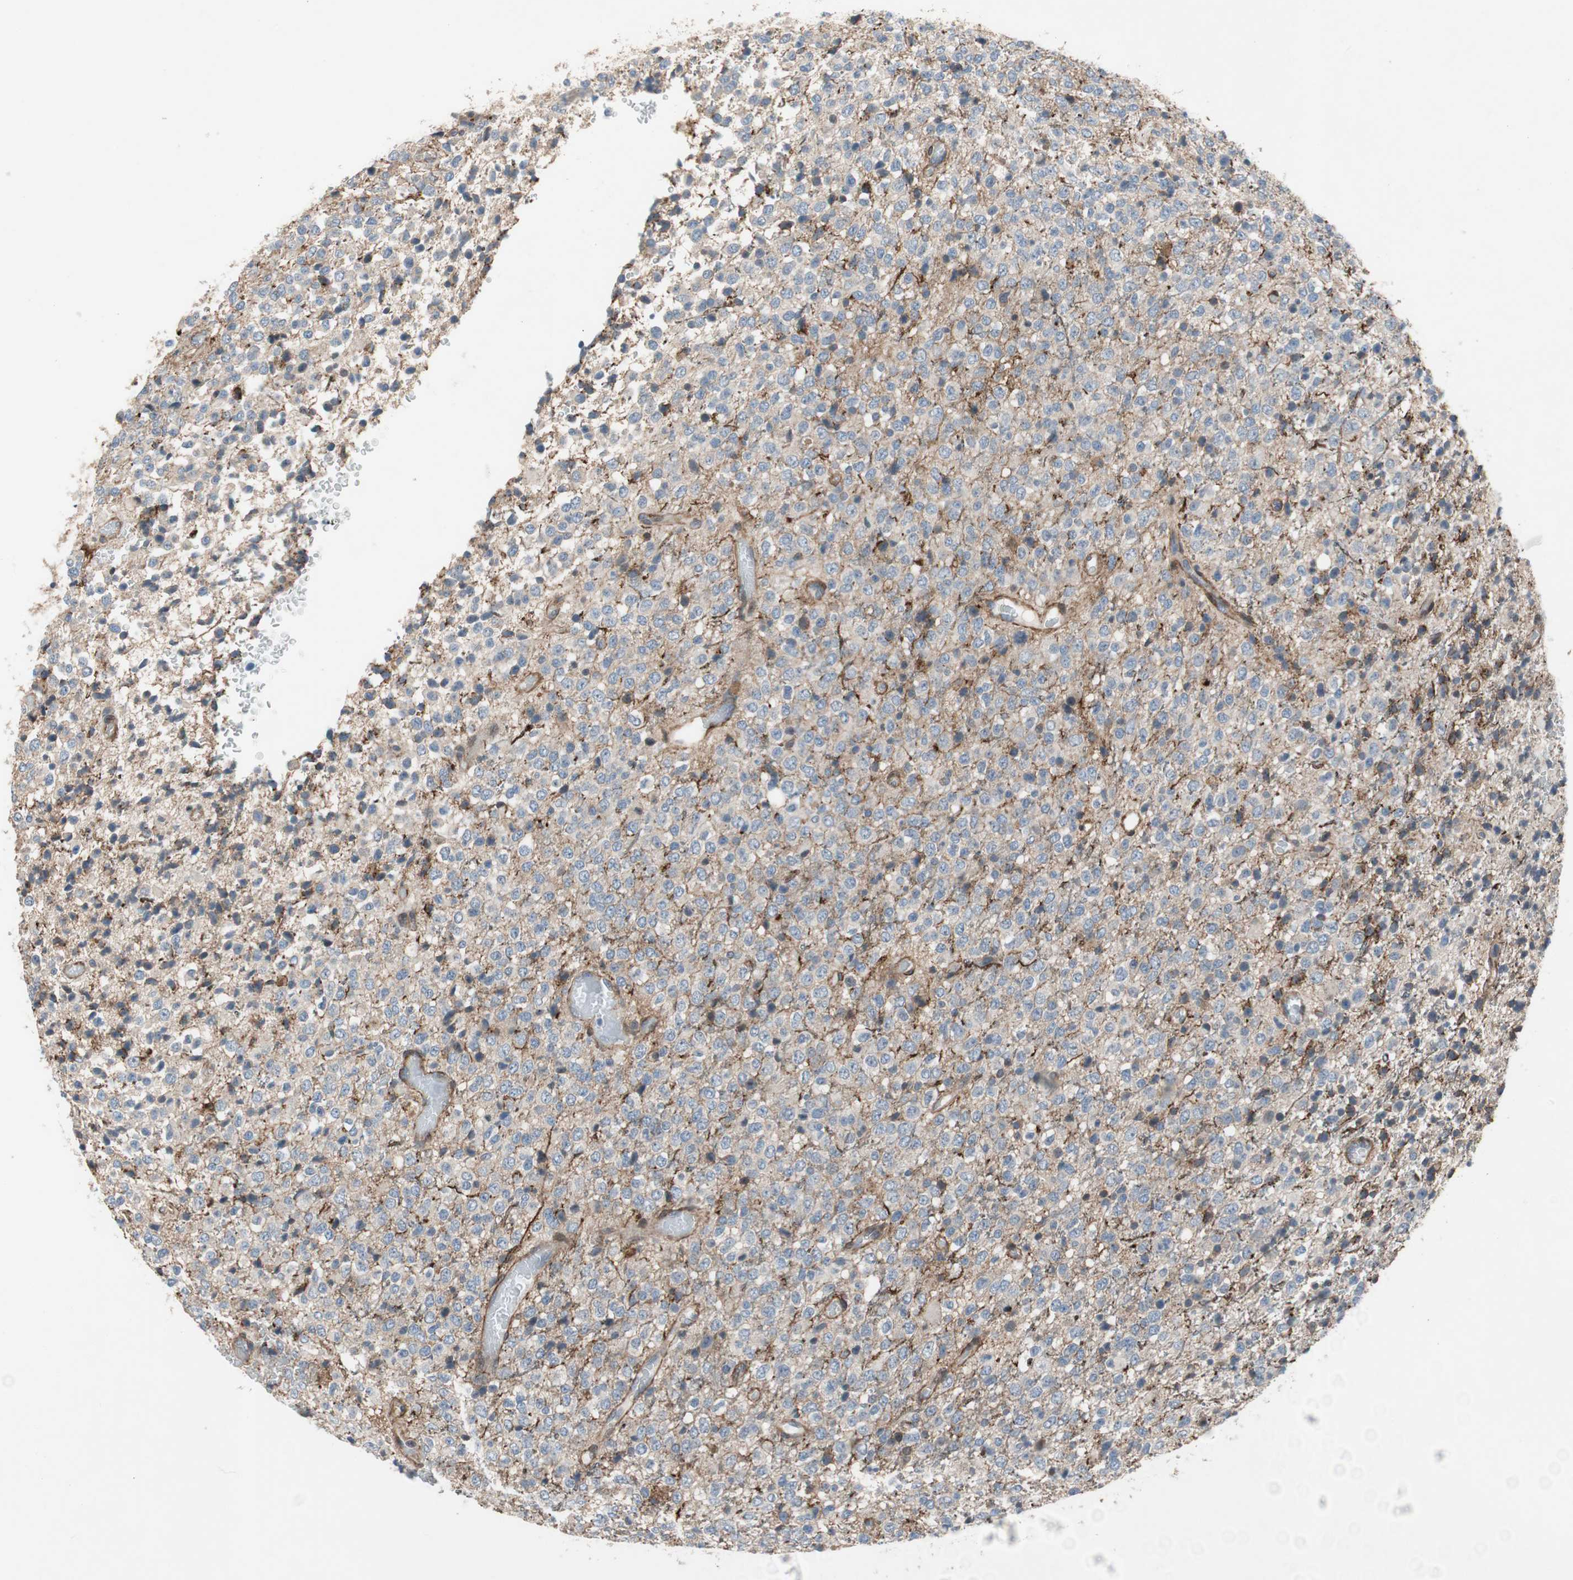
{"staining": {"intensity": "weak", "quantity": "25%-75%", "location": "cytoplasmic/membranous"}, "tissue": "glioma", "cell_type": "Tumor cells", "image_type": "cancer", "snomed": [{"axis": "morphology", "description": "Glioma, malignant, High grade"}, {"axis": "topography", "description": "pancreas cauda"}], "caption": "About 25%-75% of tumor cells in human glioma demonstrate weak cytoplasmic/membranous protein expression as visualized by brown immunohistochemical staining.", "gene": "GRHL1", "patient": {"sex": "male", "age": 60}}